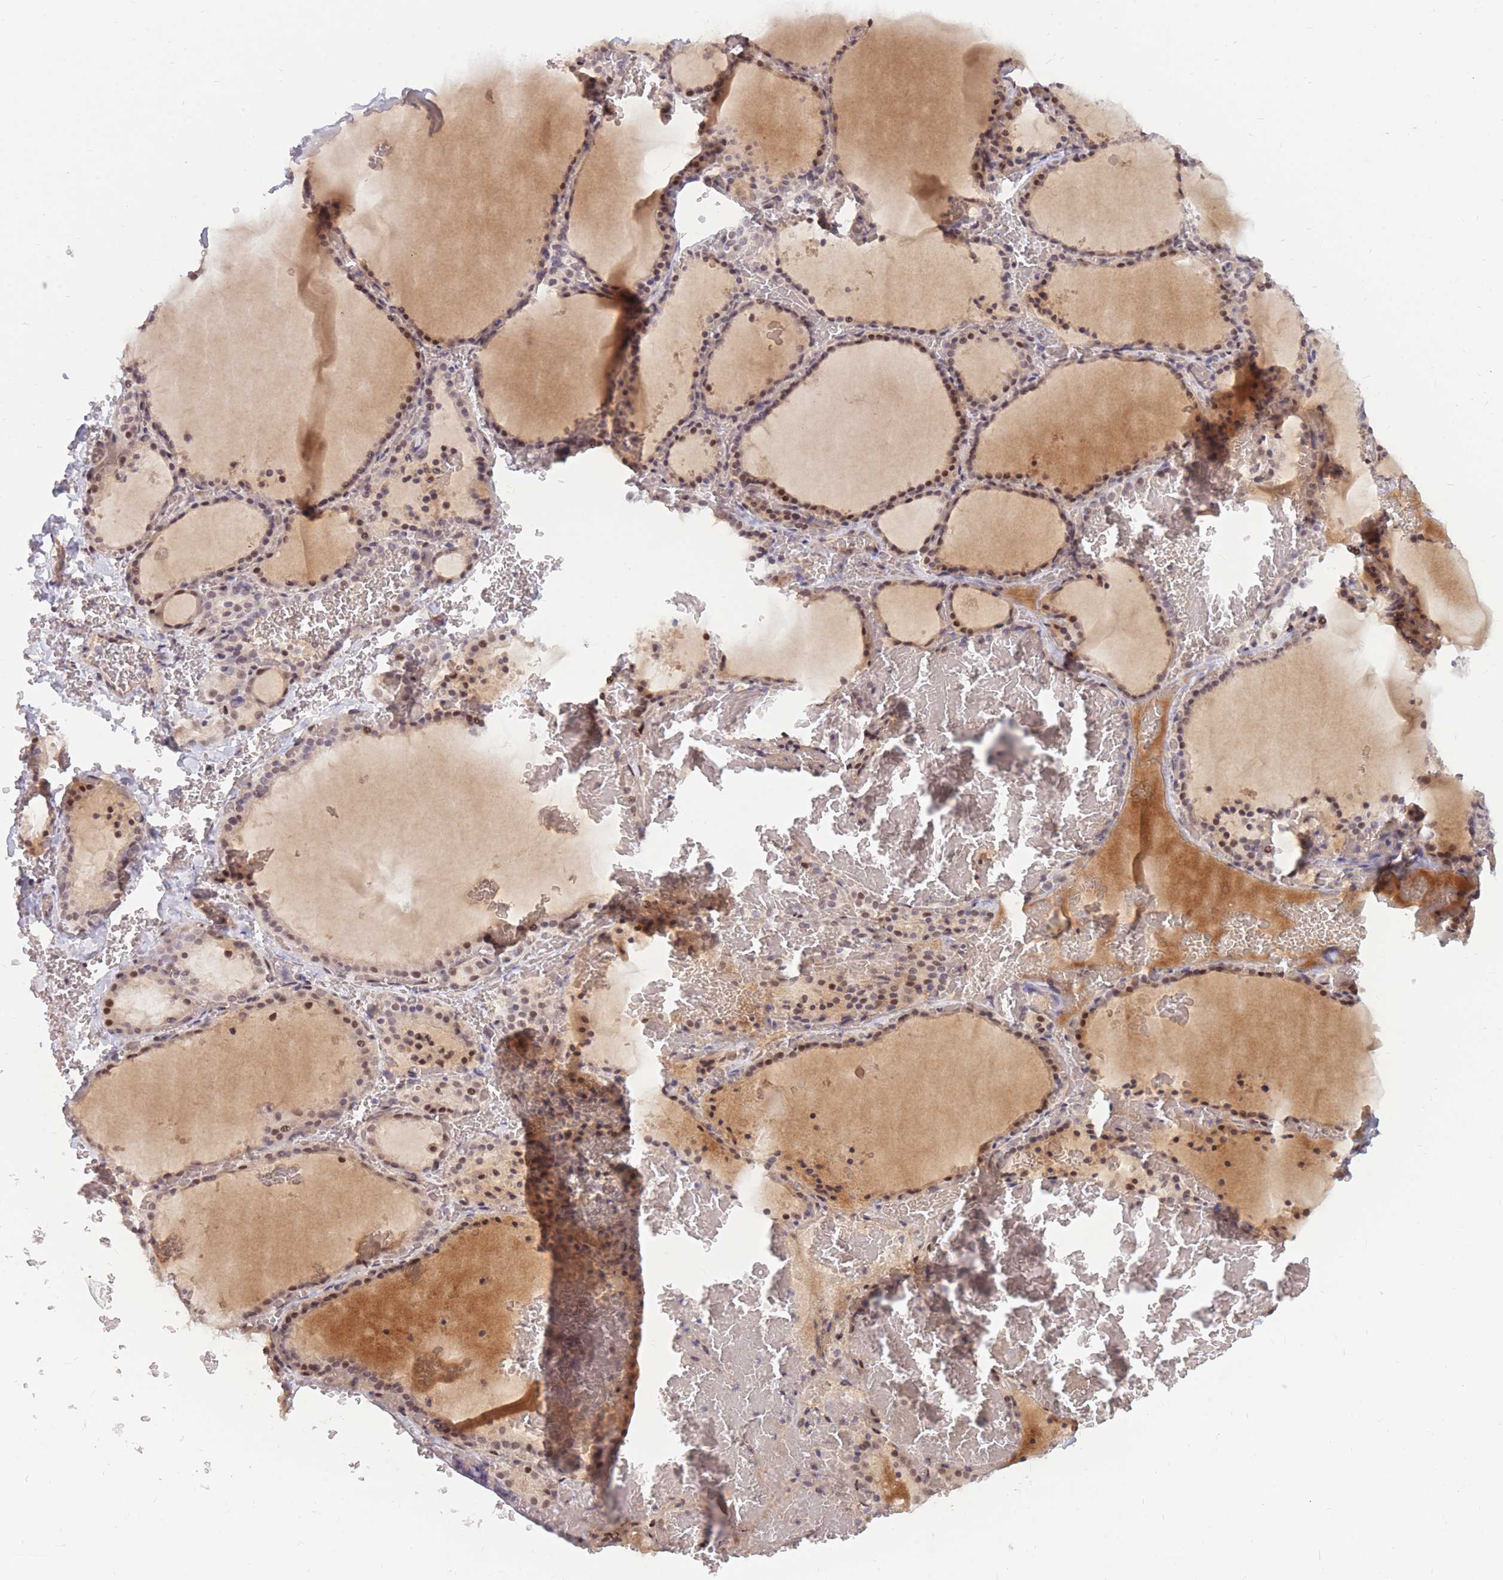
{"staining": {"intensity": "moderate", "quantity": ">75%", "location": "nuclear"}, "tissue": "thyroid gland", "cell_type": "Glandular cells", "image_type": "normal", "snomed": [{"axis": "morphology", "description": "Normal tissue, NOS"}, {"axis": "topography", "description": "Thyroid gland"}], "caption": "Immunohistochemistry (IHC) (DAB (3,3'-diaminobenzidine)) staining of benign human thyroid gland exhibits moderate nuclear protein staining in about >75% of glandular cells.", "gene": "ERICH6B", "patient": {"sex": "female", "age": 39}}